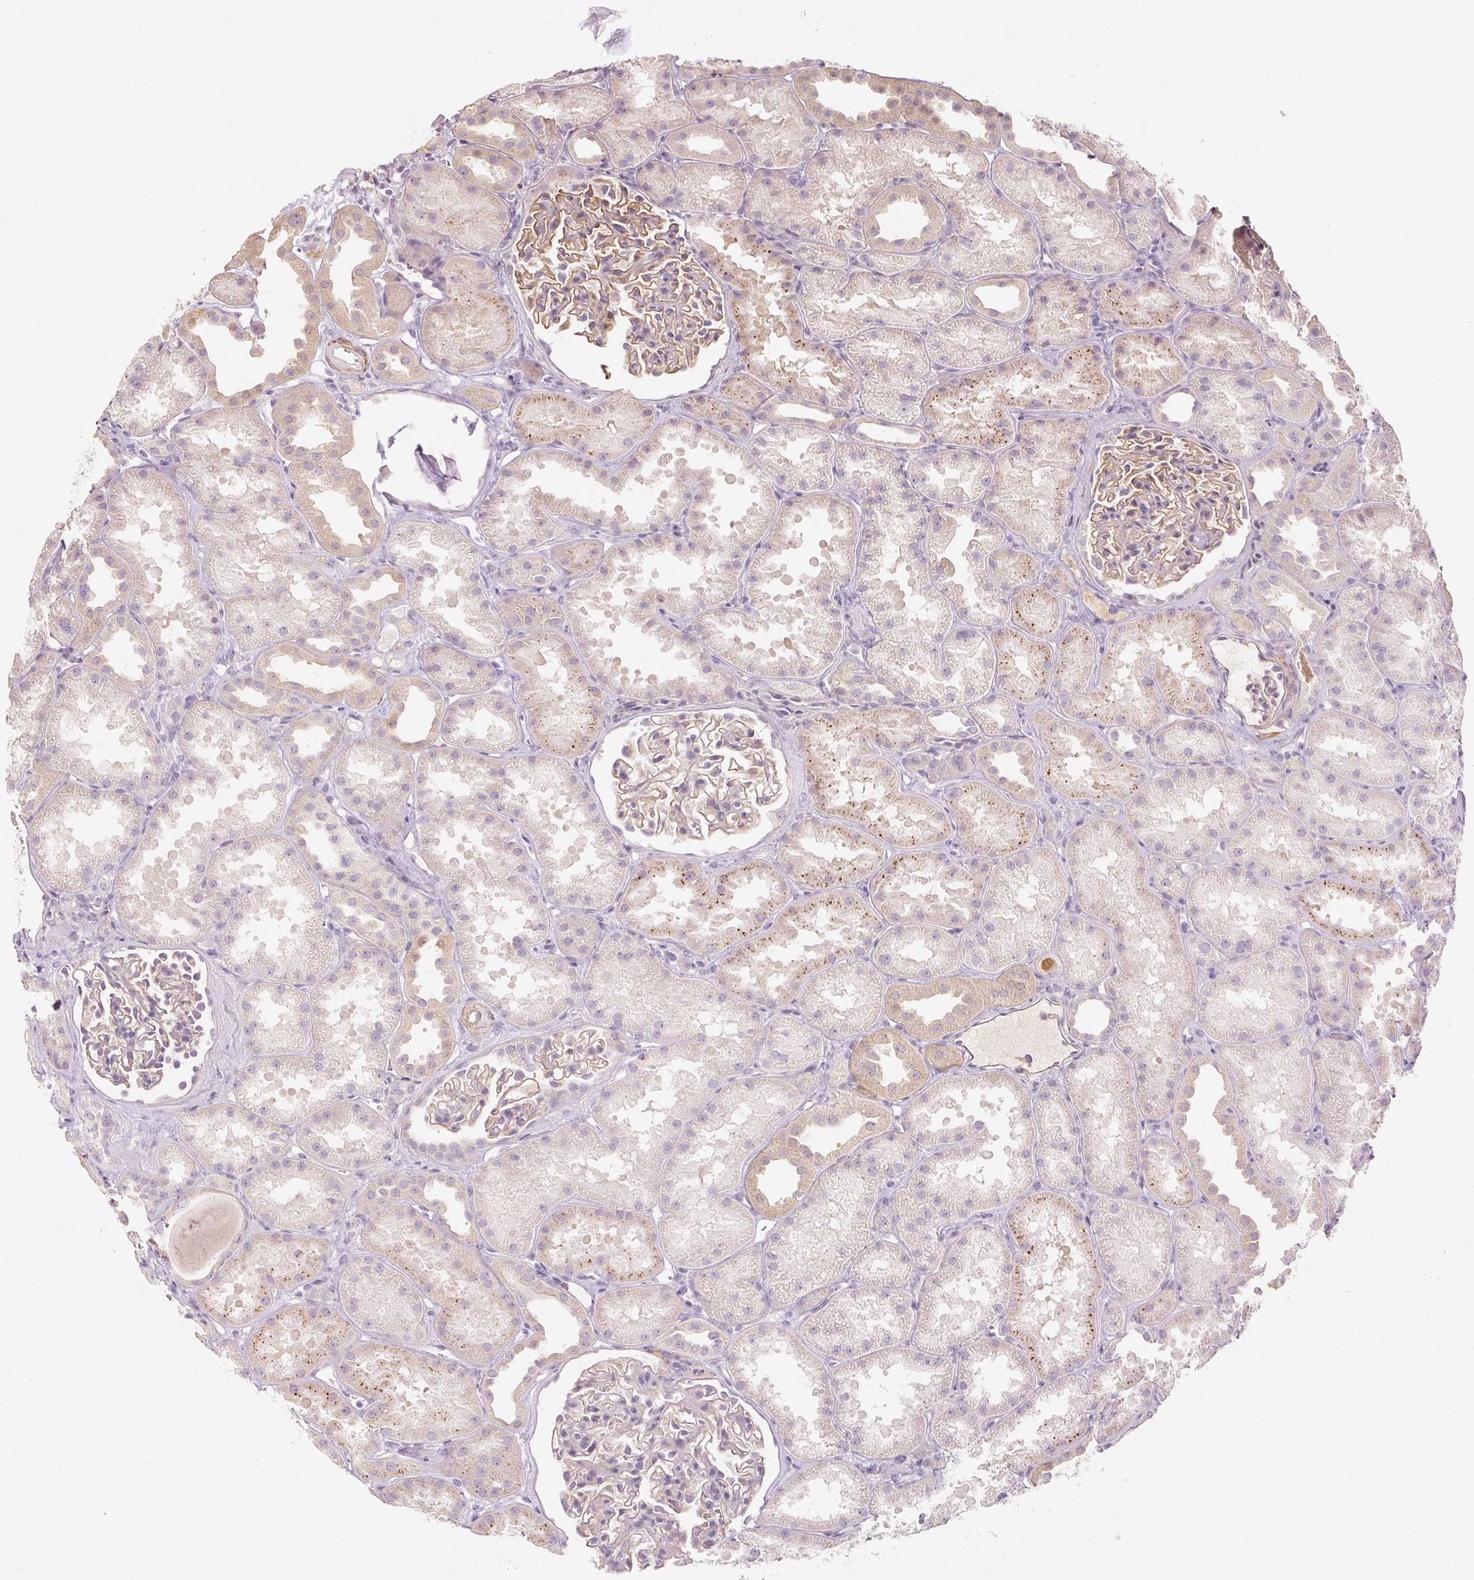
{"staining": {"intensity": "moderate", "quantity": "25%-75%", "location": "cytoplasmic/membranous"}, "tissue": "kidney", "cell_type": "Cells in glomeruli", "image_type": "normal", "snomed": [{"axis": "morphology", "description": "Normal tissue, NOS"}, {"axis": "topography", "description": "Kidney"}], "caption": "Immunohistochemical staining of unremarkable kidney demonstrates medium levels of moderate cytoplasmic/membranous positivity in about 25%-75% of cells in glomeruli. (brown staining indicates protein expression, while blue staining denotes nuclei).", "gene": "CAPN3", "patient": {"sex": "male", "age": 61}}